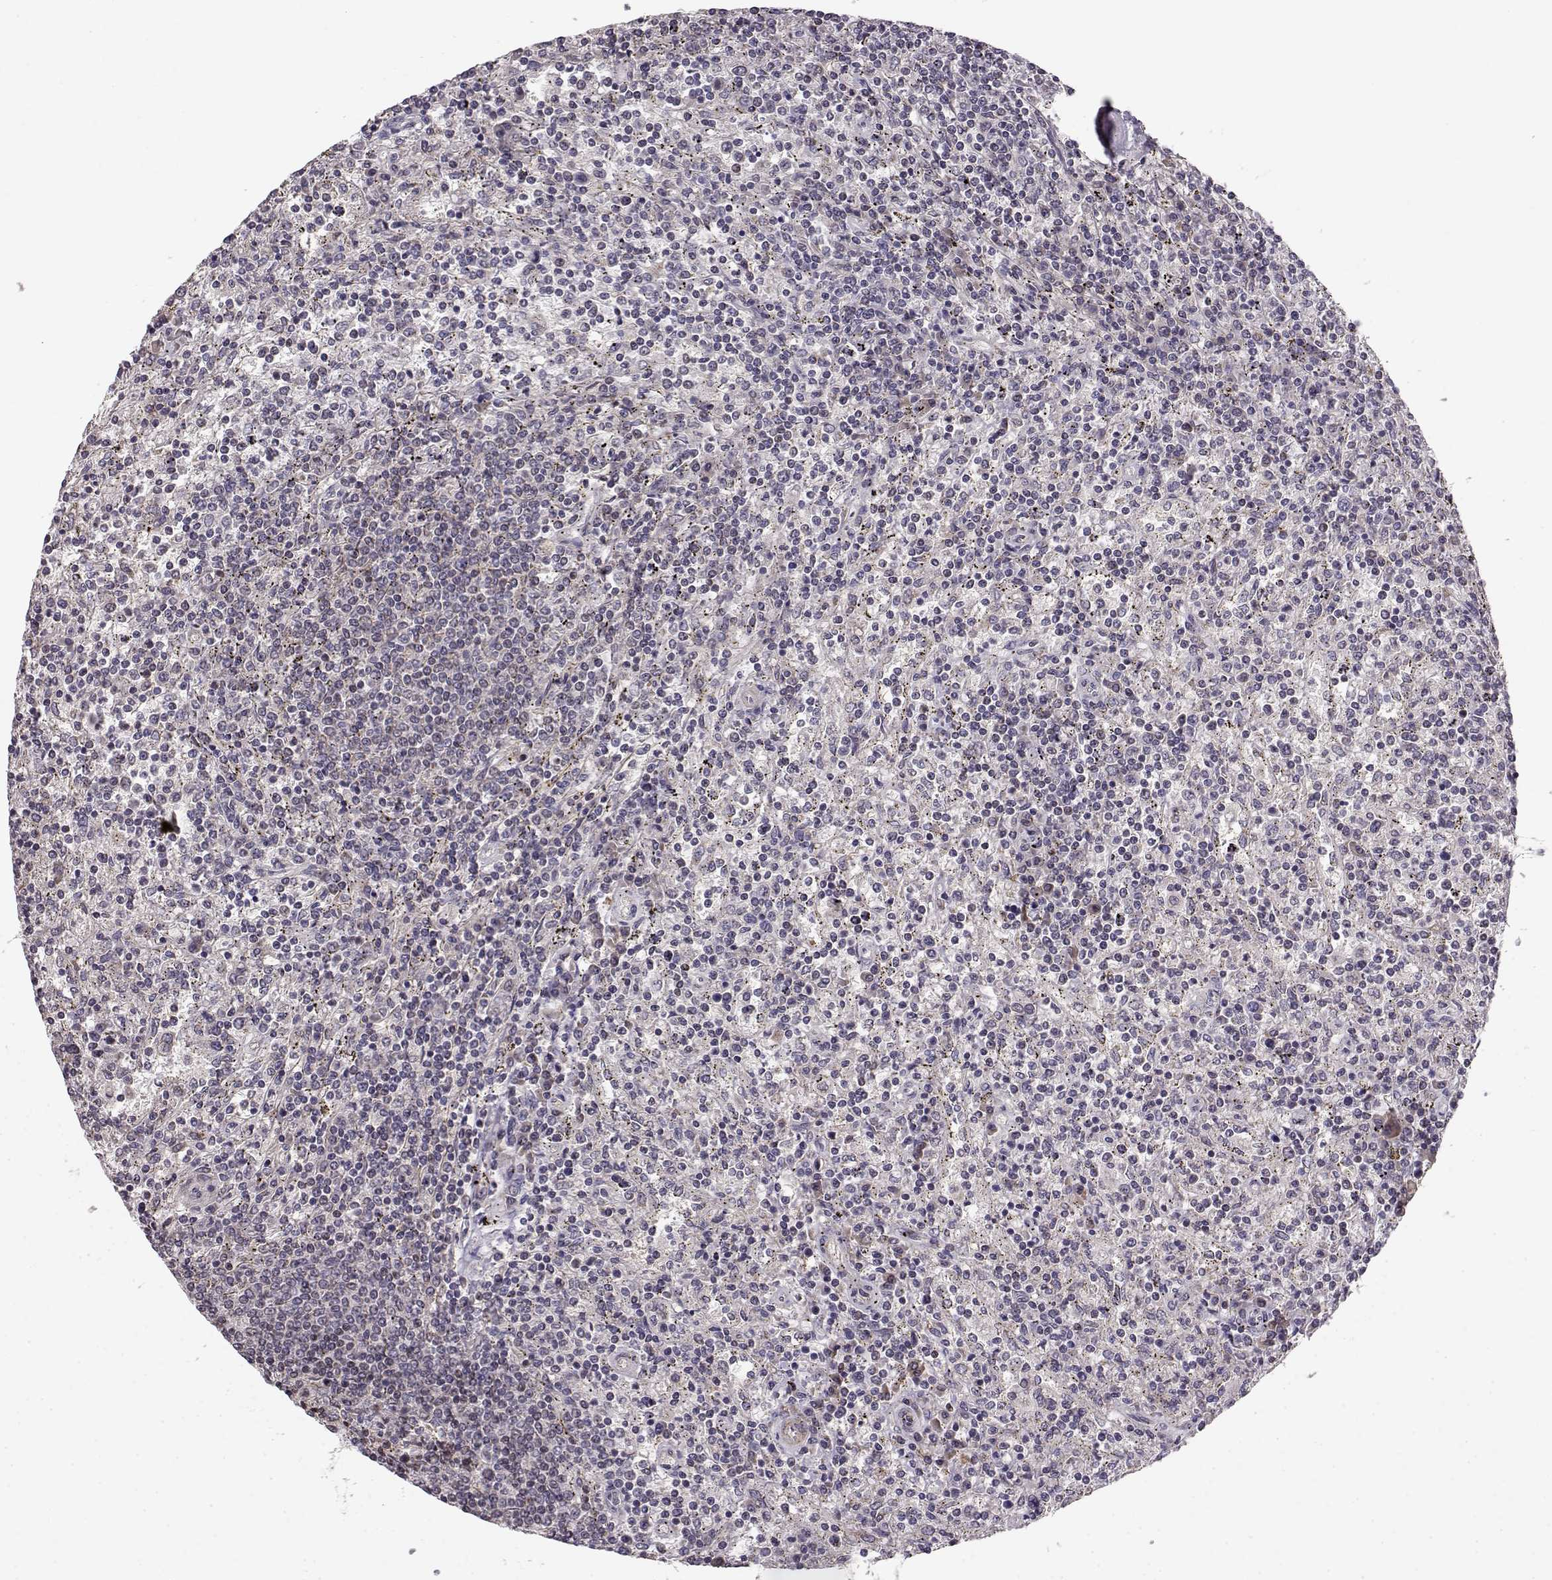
{"staining": {"intensity": "negative", "quantity": "none", "location": "none"}, "tissue": "lymphoma", "cell_type": "Tumor cells", "image_type": "cancer", "snomed": [{"axis": "morphology", "description": "Malignant lymphoma, non-Hodgkin's type, Low grade"}, {"axis": "topography", "description": "Spleen"}], "caption": "Photomicrograph shows no protein staining in tumor cells of low-grade malignant lymphoma, non-Hodgkin's type tissue. The staining was performed using DAB to visualize the protein expression in brown, while the nuclei were stained in blue with hematoxylin (Magnification: 20x).", "gene": "BACH2", "patient": {"sex": "male", "age": 62}}